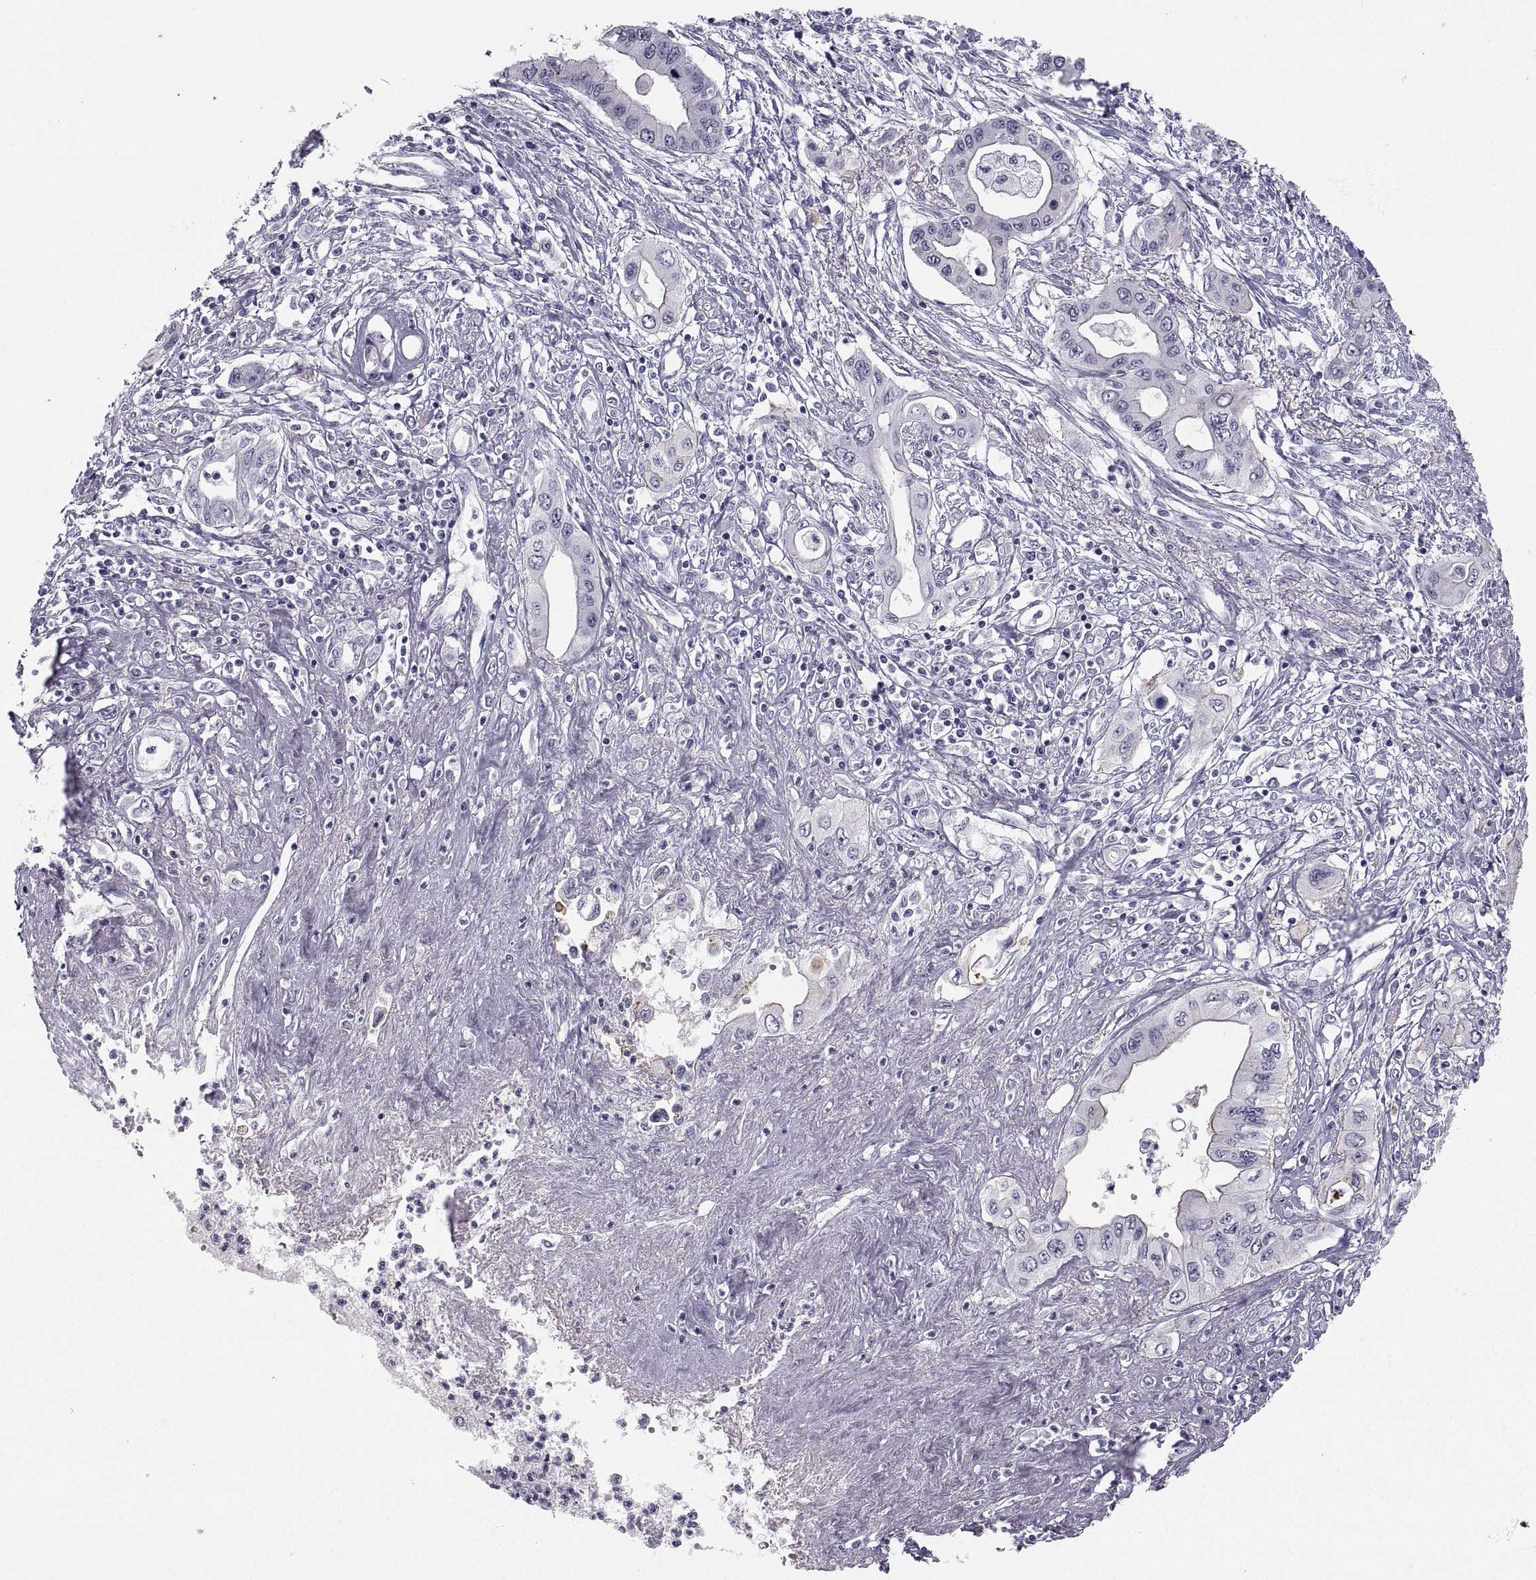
{"staining": {"intensity": "negative", "quantity": "none", "location": "none"}, "tissue": "pancreatic cancer", "cell_type": "Tumor cells", "image_type": "cancer", "snomed": [{"axis": "morphology", "description": "Adenocarcinoma, NOS"}, {"axis": "topography", "description": "Pancreas"}], "caption": "An image of human adenocarcinoma (pancreatic) is negative for staining in tumor cells. Brightfield microscopy of immunohistochemistry stained with DAB (brown) and hematoxylin (blue), captured at high magnification.", "gene": "ZNF185", "patient": {"sex": "female", "age": 62}}